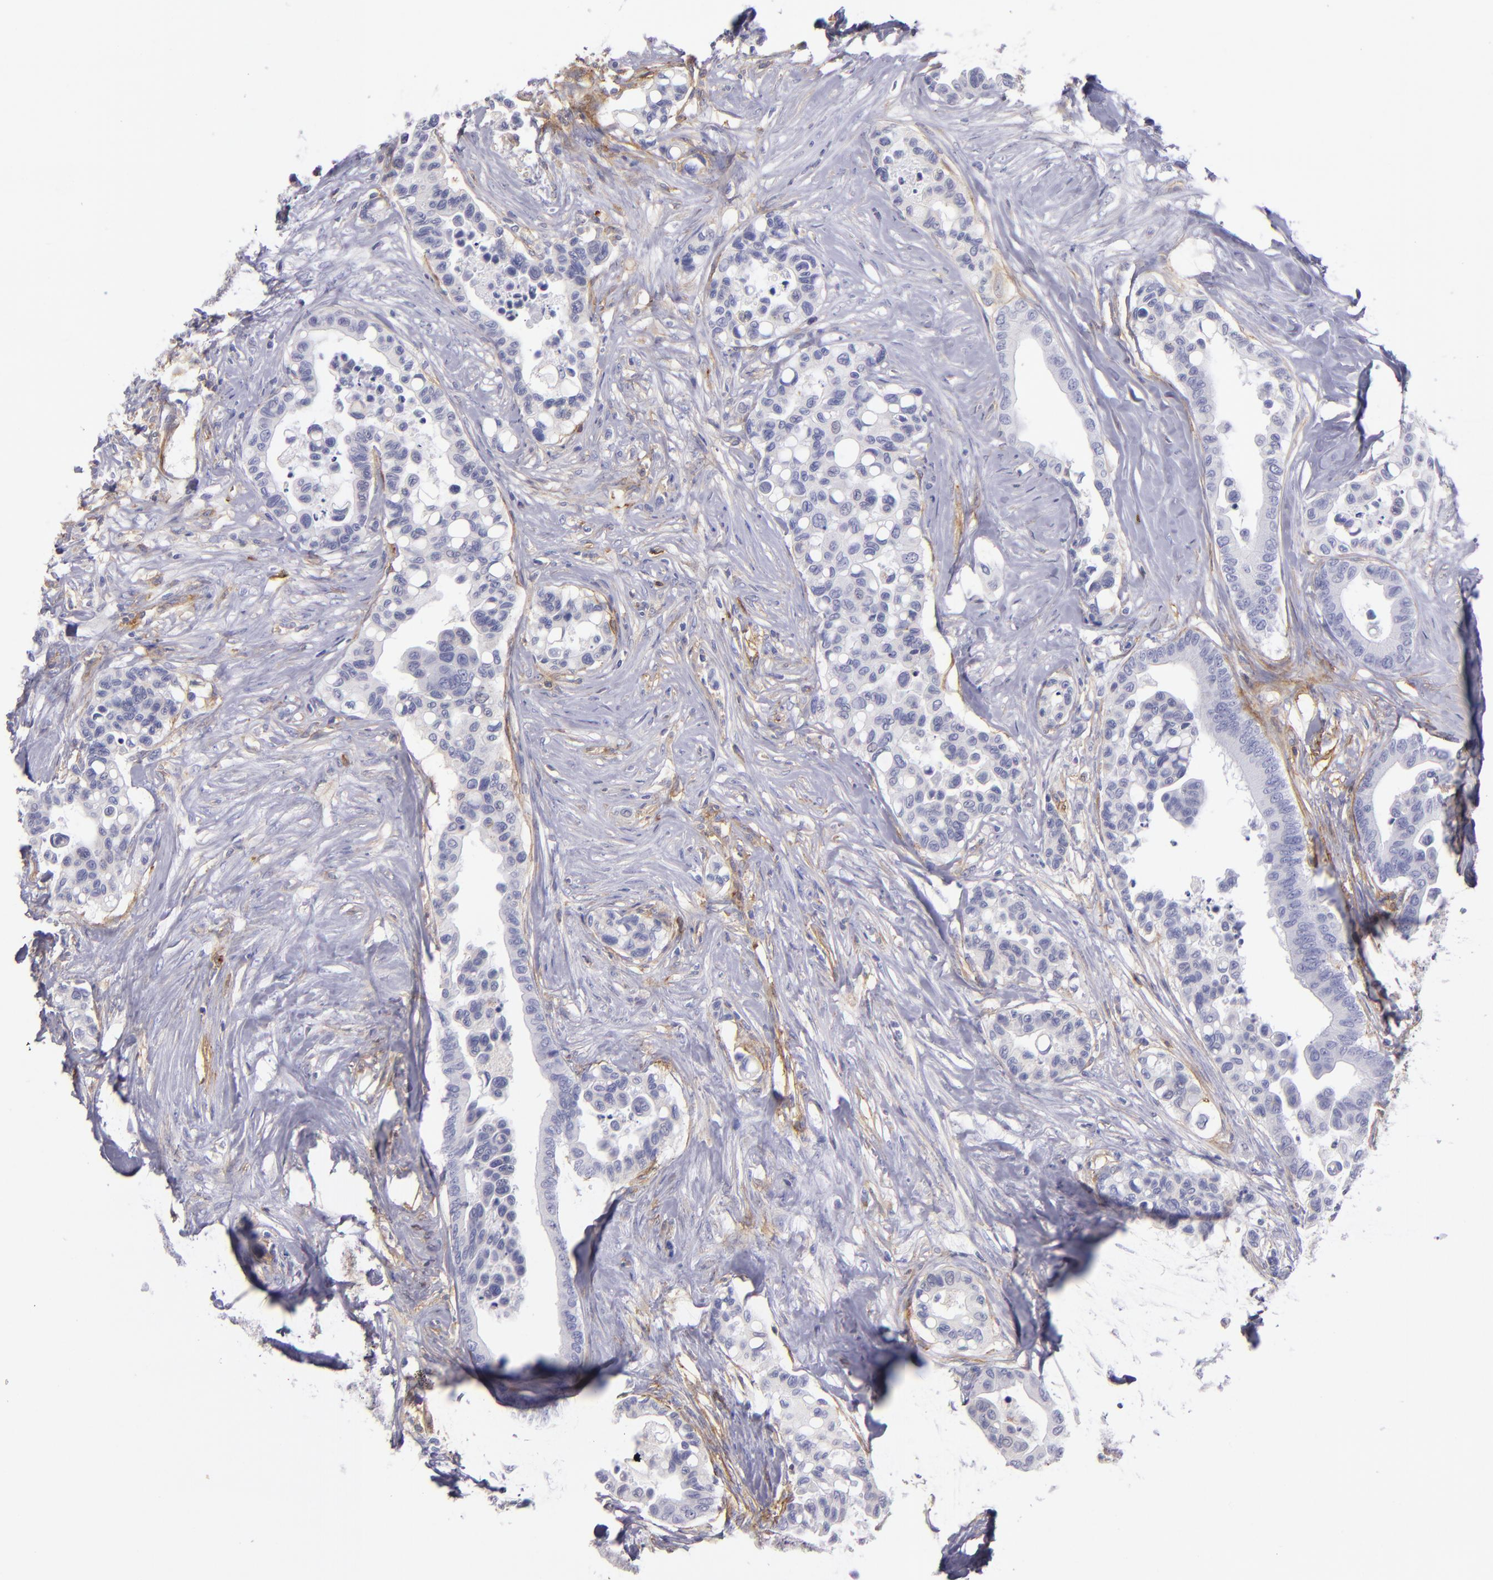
{"staining": {"intensity": "negative", "quantity": "none", "location": "none"}, "tissue": "colorectal cancer", "cell_type": "Tumor cells", "image_type": "cancer", "snomed": [{"axis": "morphology", "description": "Adenocarcinoma, NOS"}, {"axis": "topography", "description": "Colon"}], "caption": "A histopathology image of adenocarcinoma (colorectal) stained for a protein displays no brown staining in tumor cells.", "gene": "ENTPD1", "patient": {"sex": "male", "age": 82}}